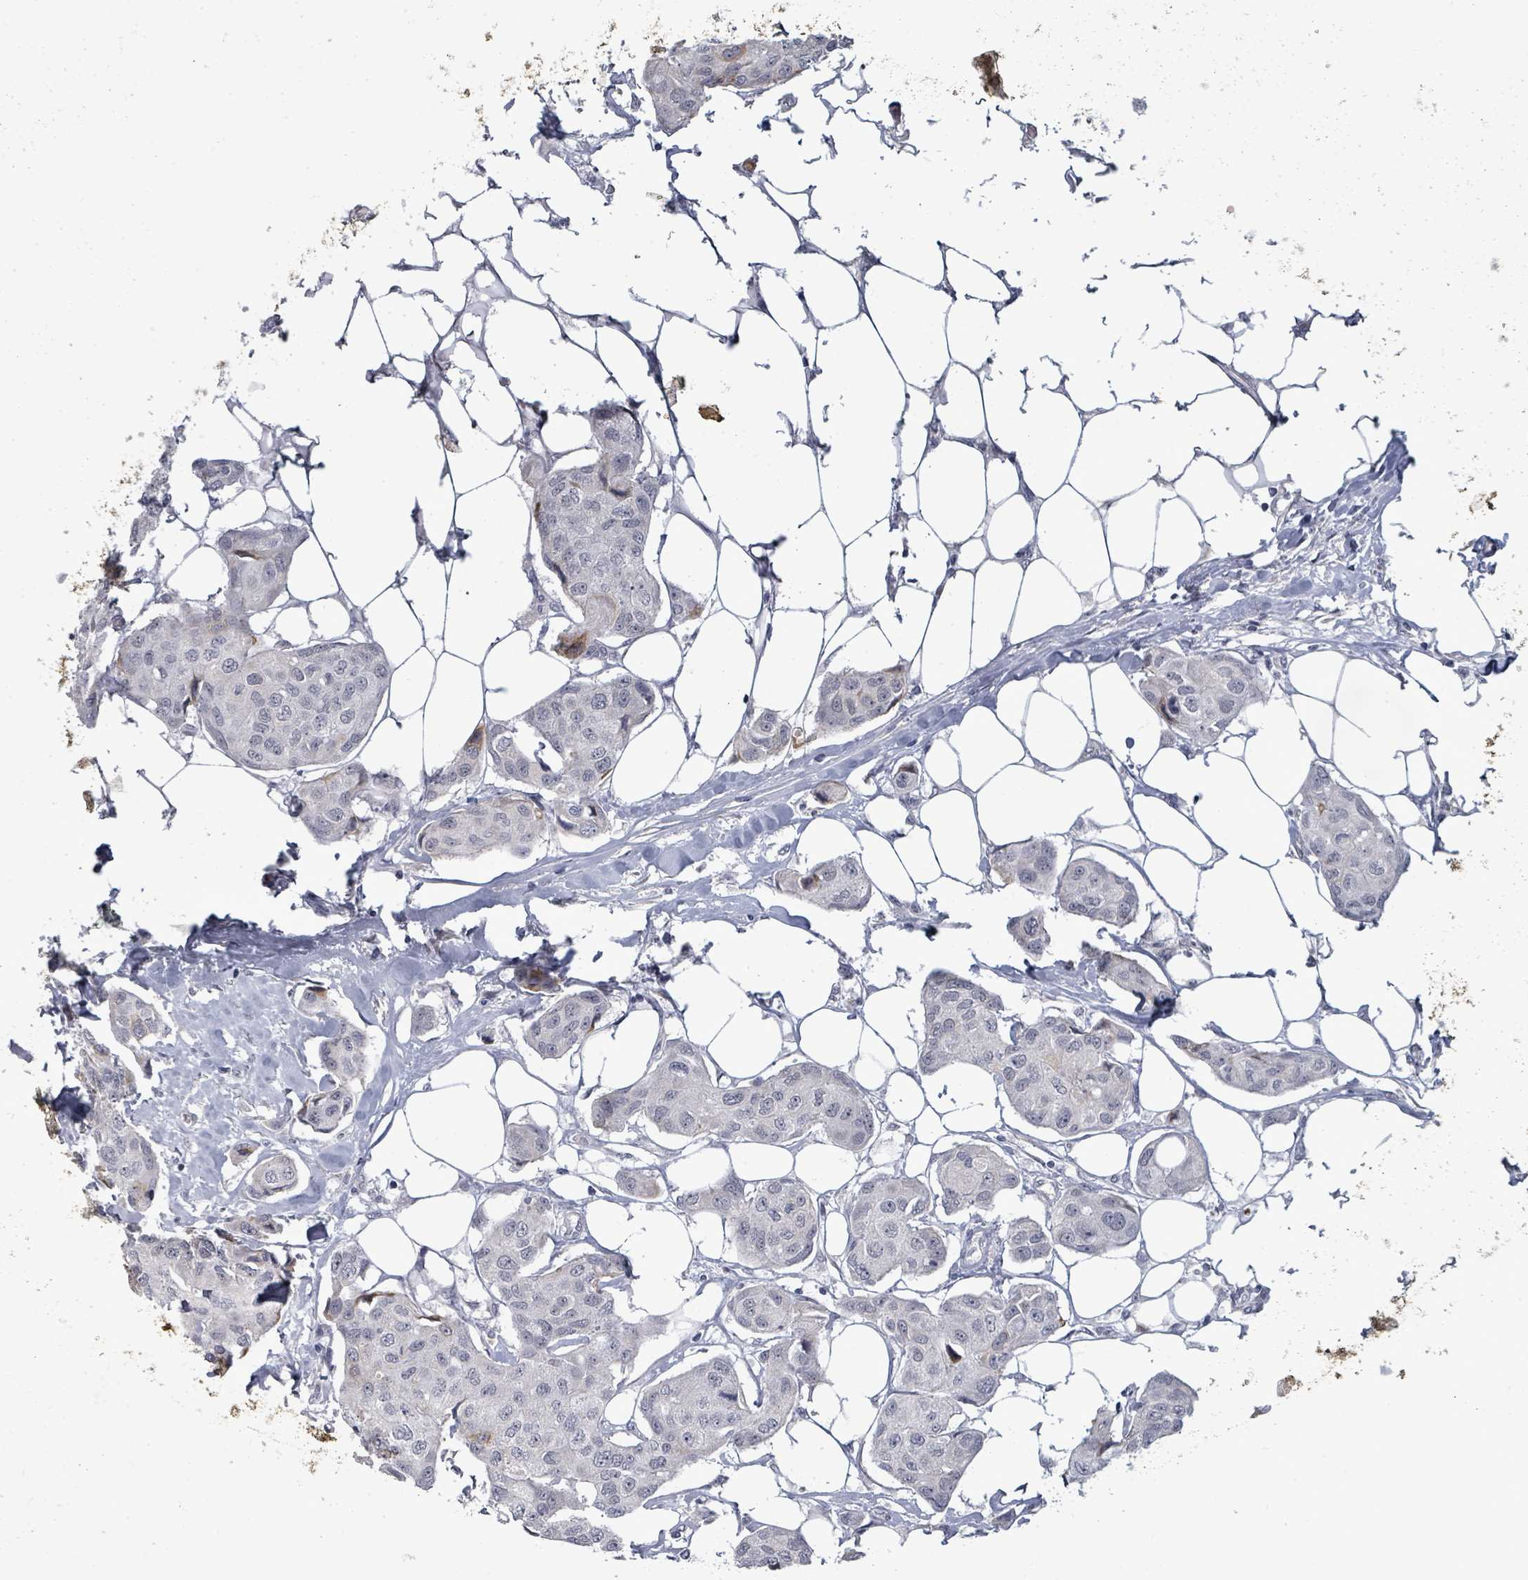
{"staining": {"intensity": "weak", "quantity": "<25%", "location": "cytoplasmic/membranous"}, "tissue": "breast cancer", "cell_type": "Tumor cells", "image_type": "cancer", "snomed": [{"axis": "morphology", "description": "Duct carcinoma"}, {"axis": "topography", "description": "Breast"}, {"axis": "topography", "description": "Lymph node"}], "caption": "Tumor cells show no significant protein positivity in intraductal carcinoma (breast).", "gene": "PTPN20", "patient": {"sex": "female", "age": 80}}